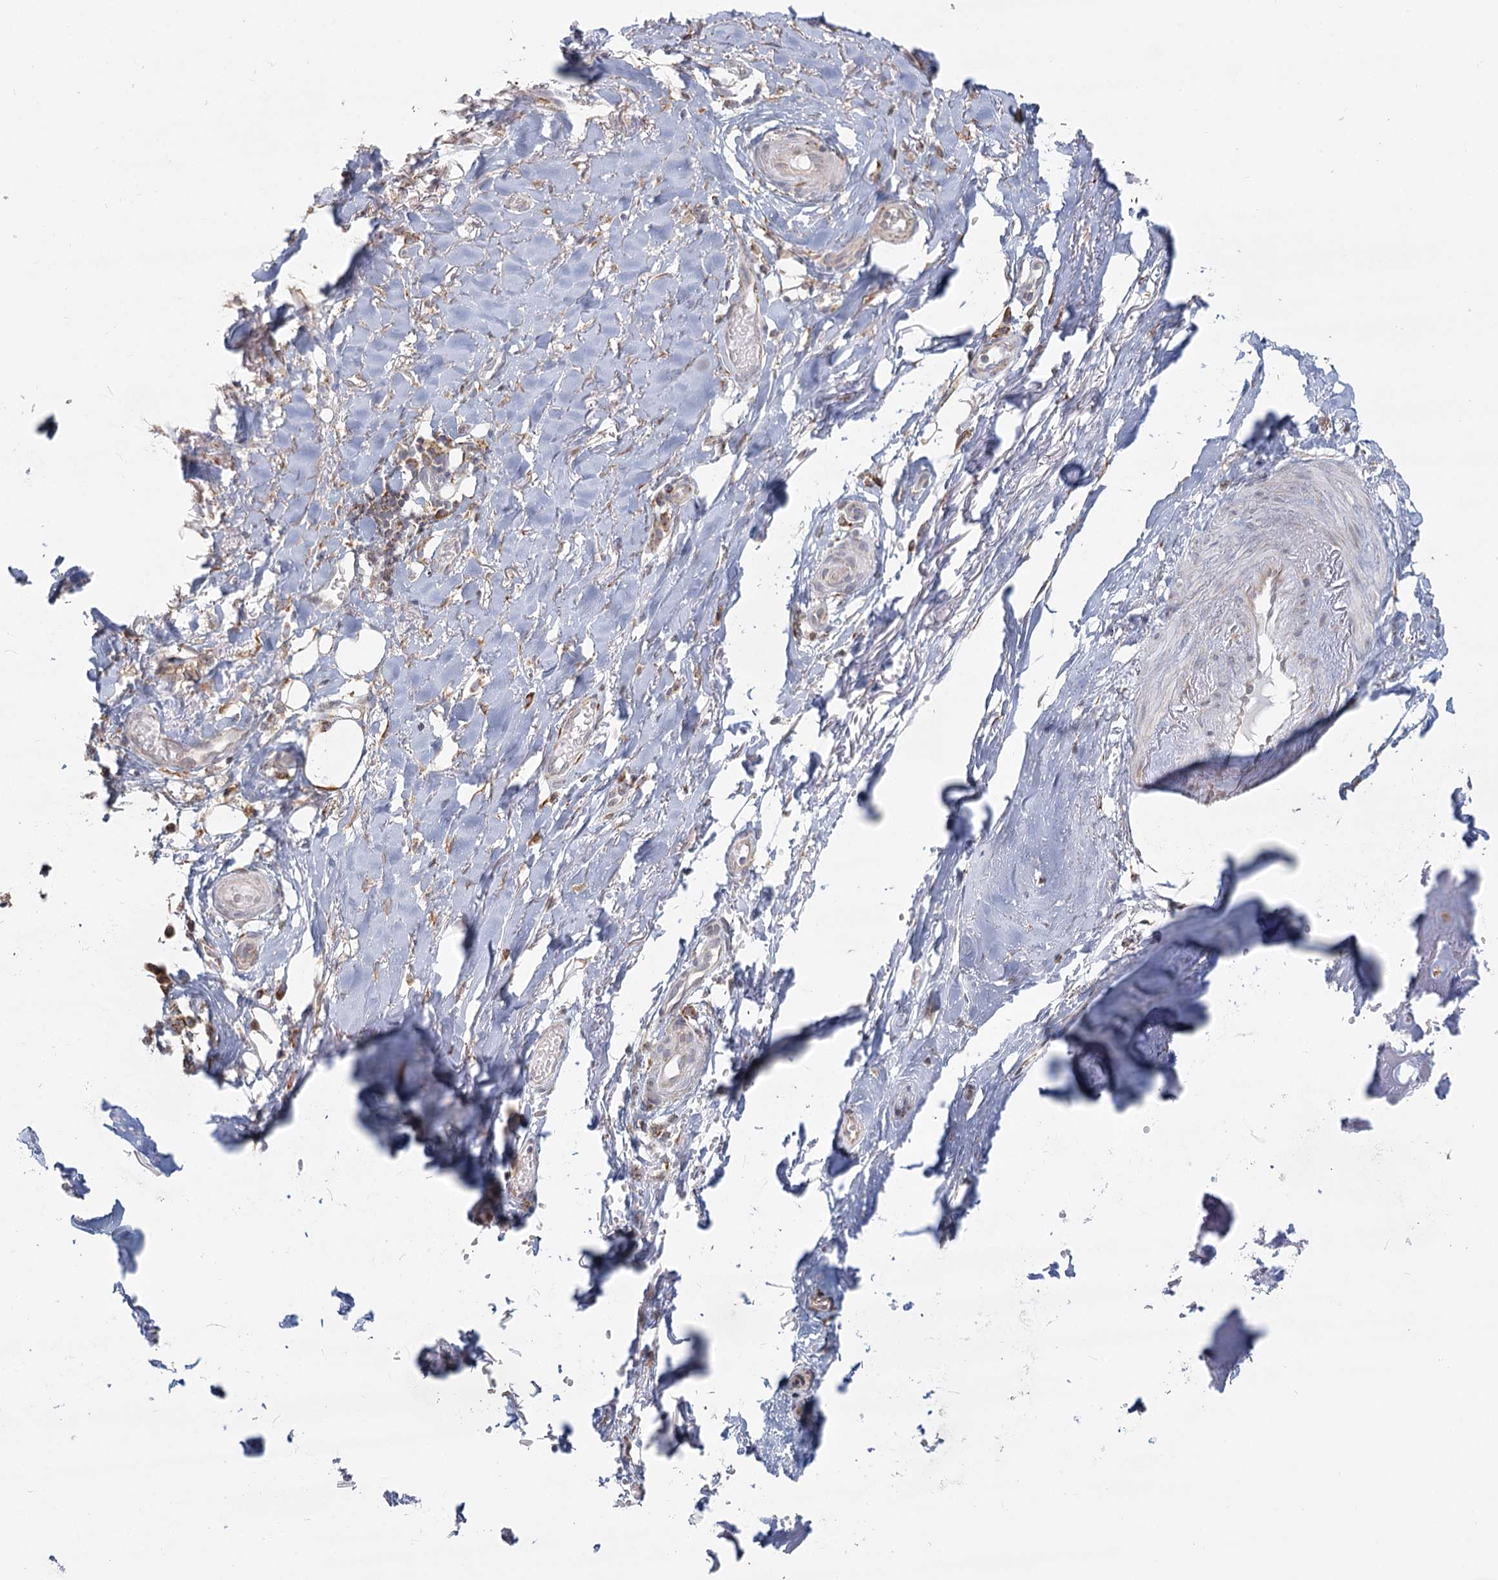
{"staining": {"intensity": "weak", "quantity": "25%-75%", "location": "cytoplasmic/membranous"}, "tissue": "adipose tissue", "cell_type": "Adipocytes", "image_type": "normal", "snomed": [{"axis": "morphology", "description": "Normal tissue, NOS"}, {"axis": "morphology", "description": "Basal cell carcinoma"}, {"axis": "topography", "description": "Skin"}], "caption": "High-power microscopy captured an immunohistochemistry (IHC) micrograph of normal adipose tissue, revealing weak cytoplasmic/membranous staining in about 25%-75% of adipocytes. (DAB IHC, brown staining for protein, blue staining for nuclei).", "gene": "LACTB", "patient": {"sex": "female", "age": 89}}